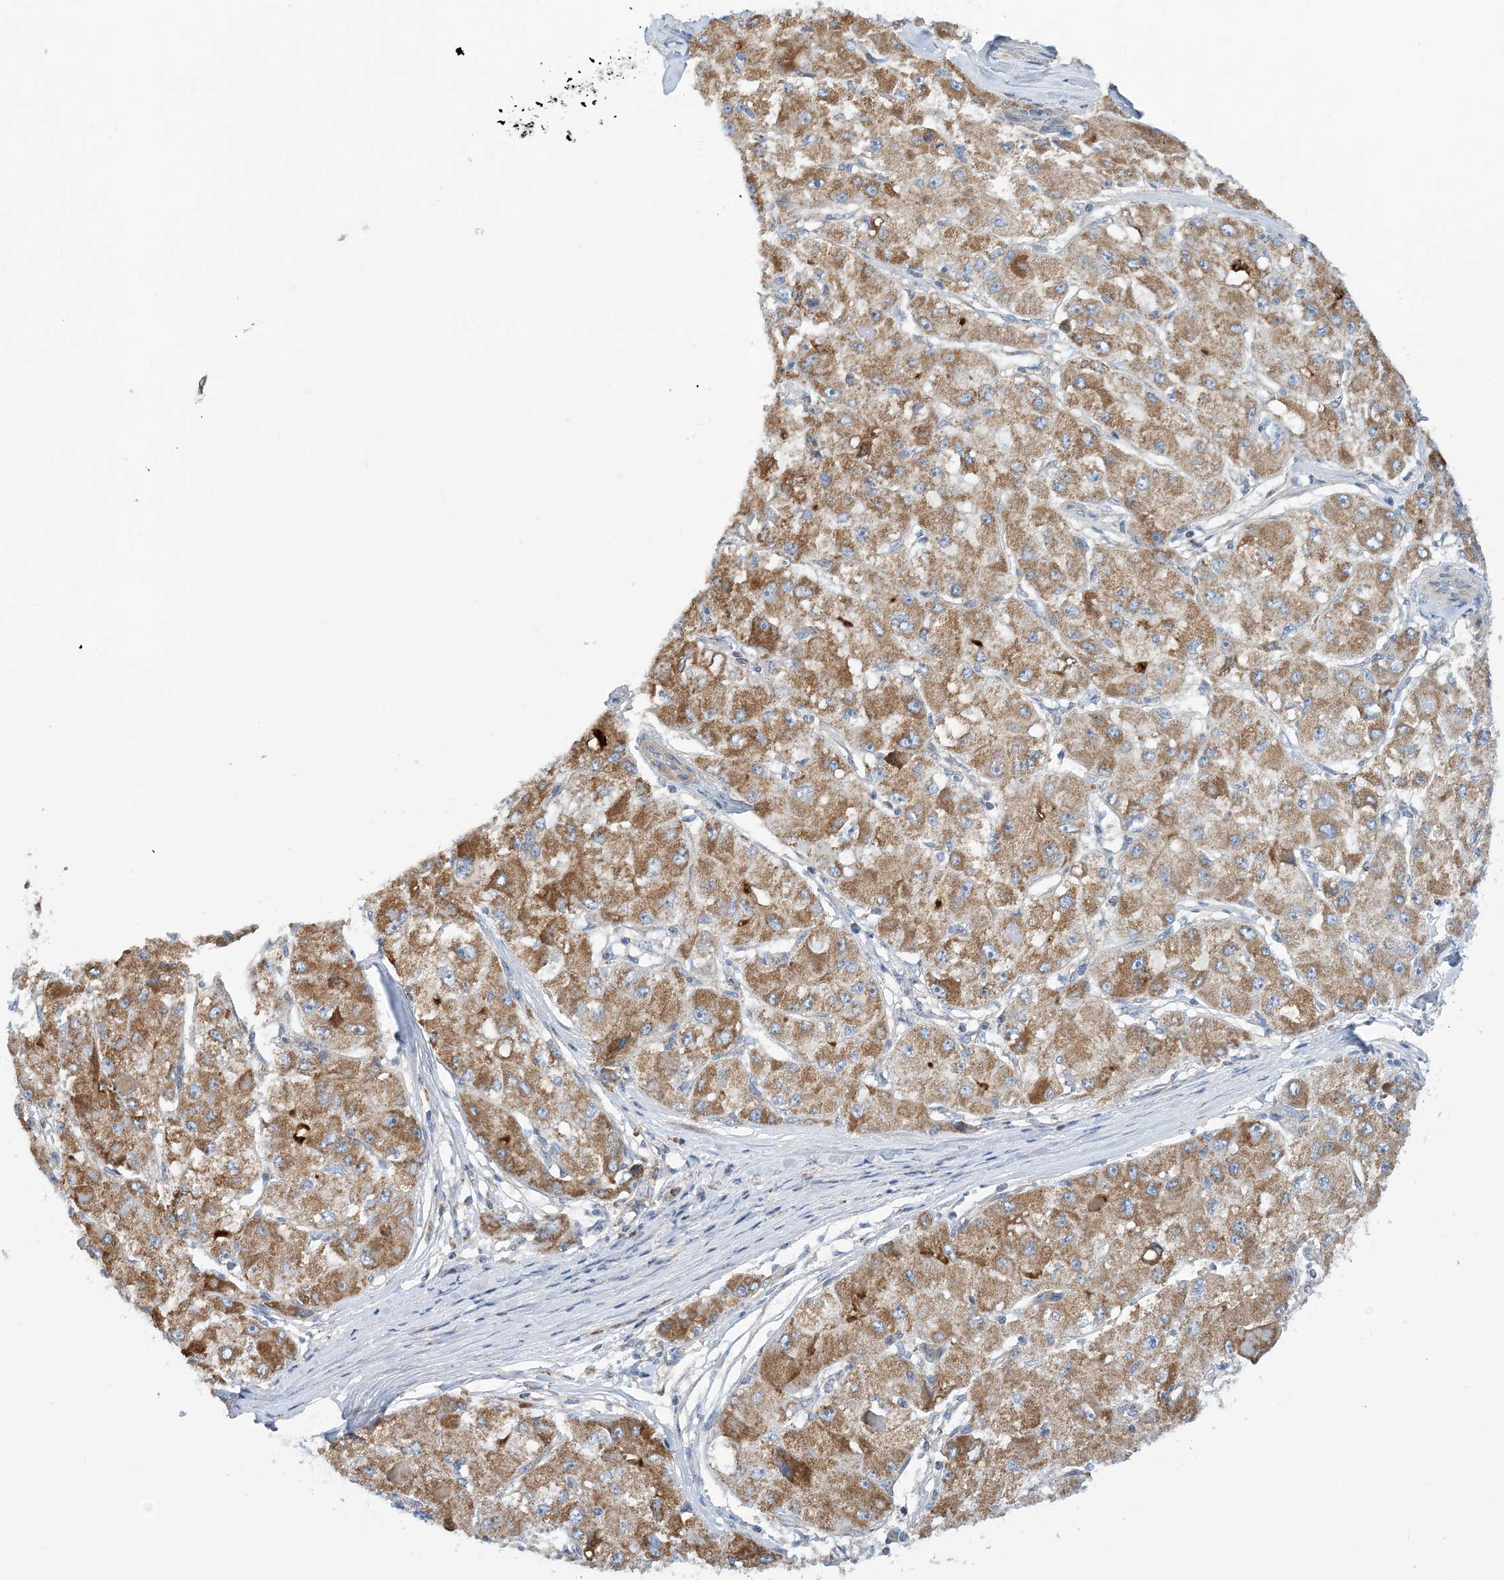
{"staining": {"intensity": "moderate", "quantity": ">75%", "location": "cytoplasmic/membranous"}, "tissue": "liver cancer", "cell_type": "Tumor cells", "image_type": "cancer", "snomed": [{"axis": "morphology", "description": "Carcinoma, Hepatocellular, NOS"}, {"axis": "topography", "description": "Liver"}], "caption": "Immunohistochemistry (IHC) micrograph of neoplastic tissue: human liver cancer (hepatocellular carcinoma) stained using immunohistochemistry (IHC) exhibits medium levels of moderate protein expression localized specifically in the cytoplasmic/membranous of tumor cells, appearing as a cytoplasmic/membranous brown color.", "gene": "PHOSPHO2", "patient": {"sex": "male", "age": 80}}